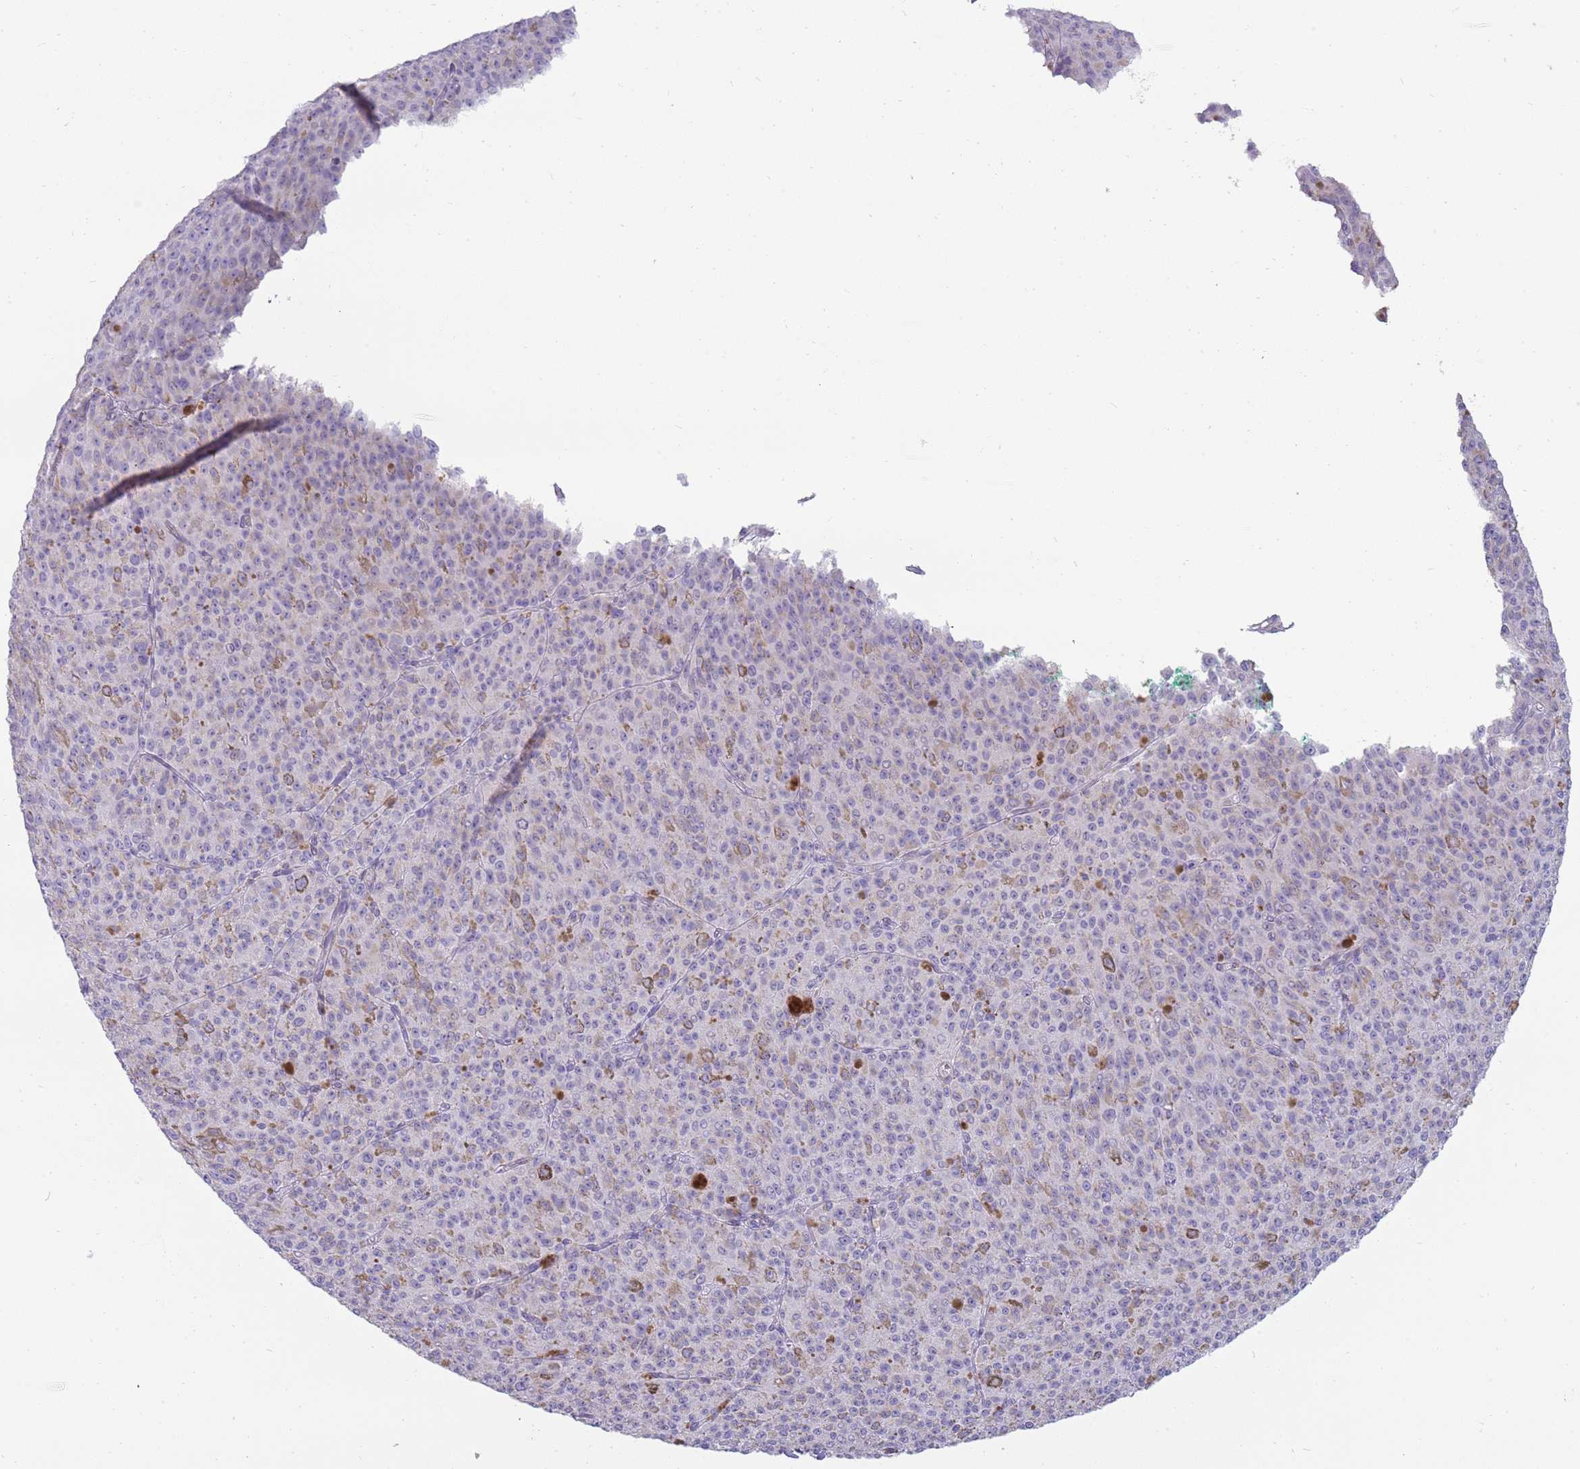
{"staining": {"intensity": "negative", "quantity": "none", "location": "none"}, "tissue": "melanoma", "cell_type": "Tumor cells", "image_type": "cancer", "snomed": [{"axis": "morphology", "description": "Malignant melanoma, NOS"}, {"axis": "topography", "description": "Skin"}], "caption": "Melanoma was stained to show a protein in brown. There is no significant positivity in tumor cells.", "gene": "DIPK1C", "patient": {"sex": "female", "age": 52}}